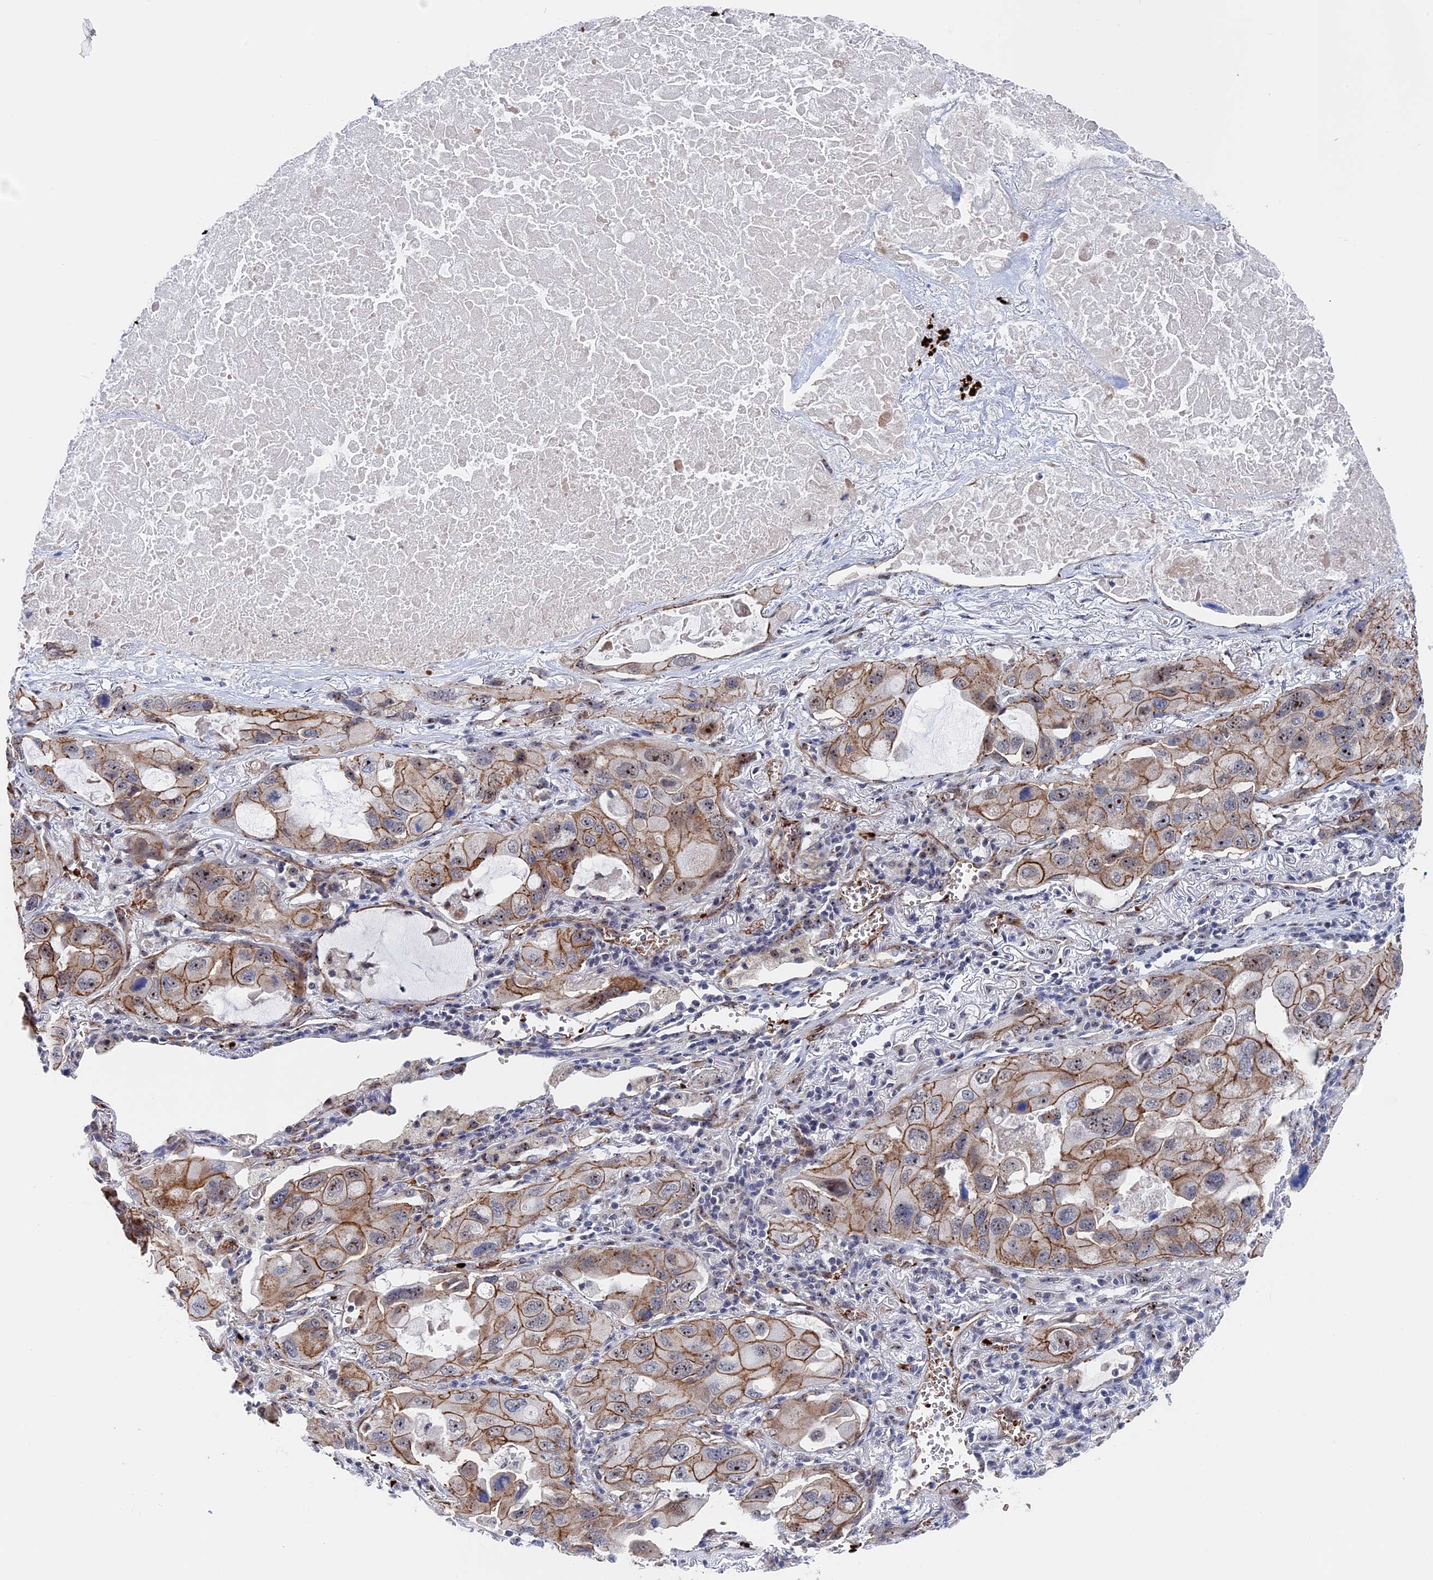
{"staining": {"intensity": "moderate", "quantity": ">75%", "location": "cytoplasmic/membranous,nuclear"}, "tissue": "lung cancer", "cell_type": "Tumor cells", "image_type": "cancer", "snomed": [{"axis": "morphology", "description": "Squamous cell carcinoma, NOS"}, {"axis": "topography", "description": "Lung"}], "caption": "Moderate cytoplasmic/membranous and nuclear expression for a protein is present in about >75% of tumor cells of lung cancer (squamous cell carcinoma) using immunohistochemistry (IHC).", "gene": "EXOSC9", "patient": {"sex": "female", "age": 73}}